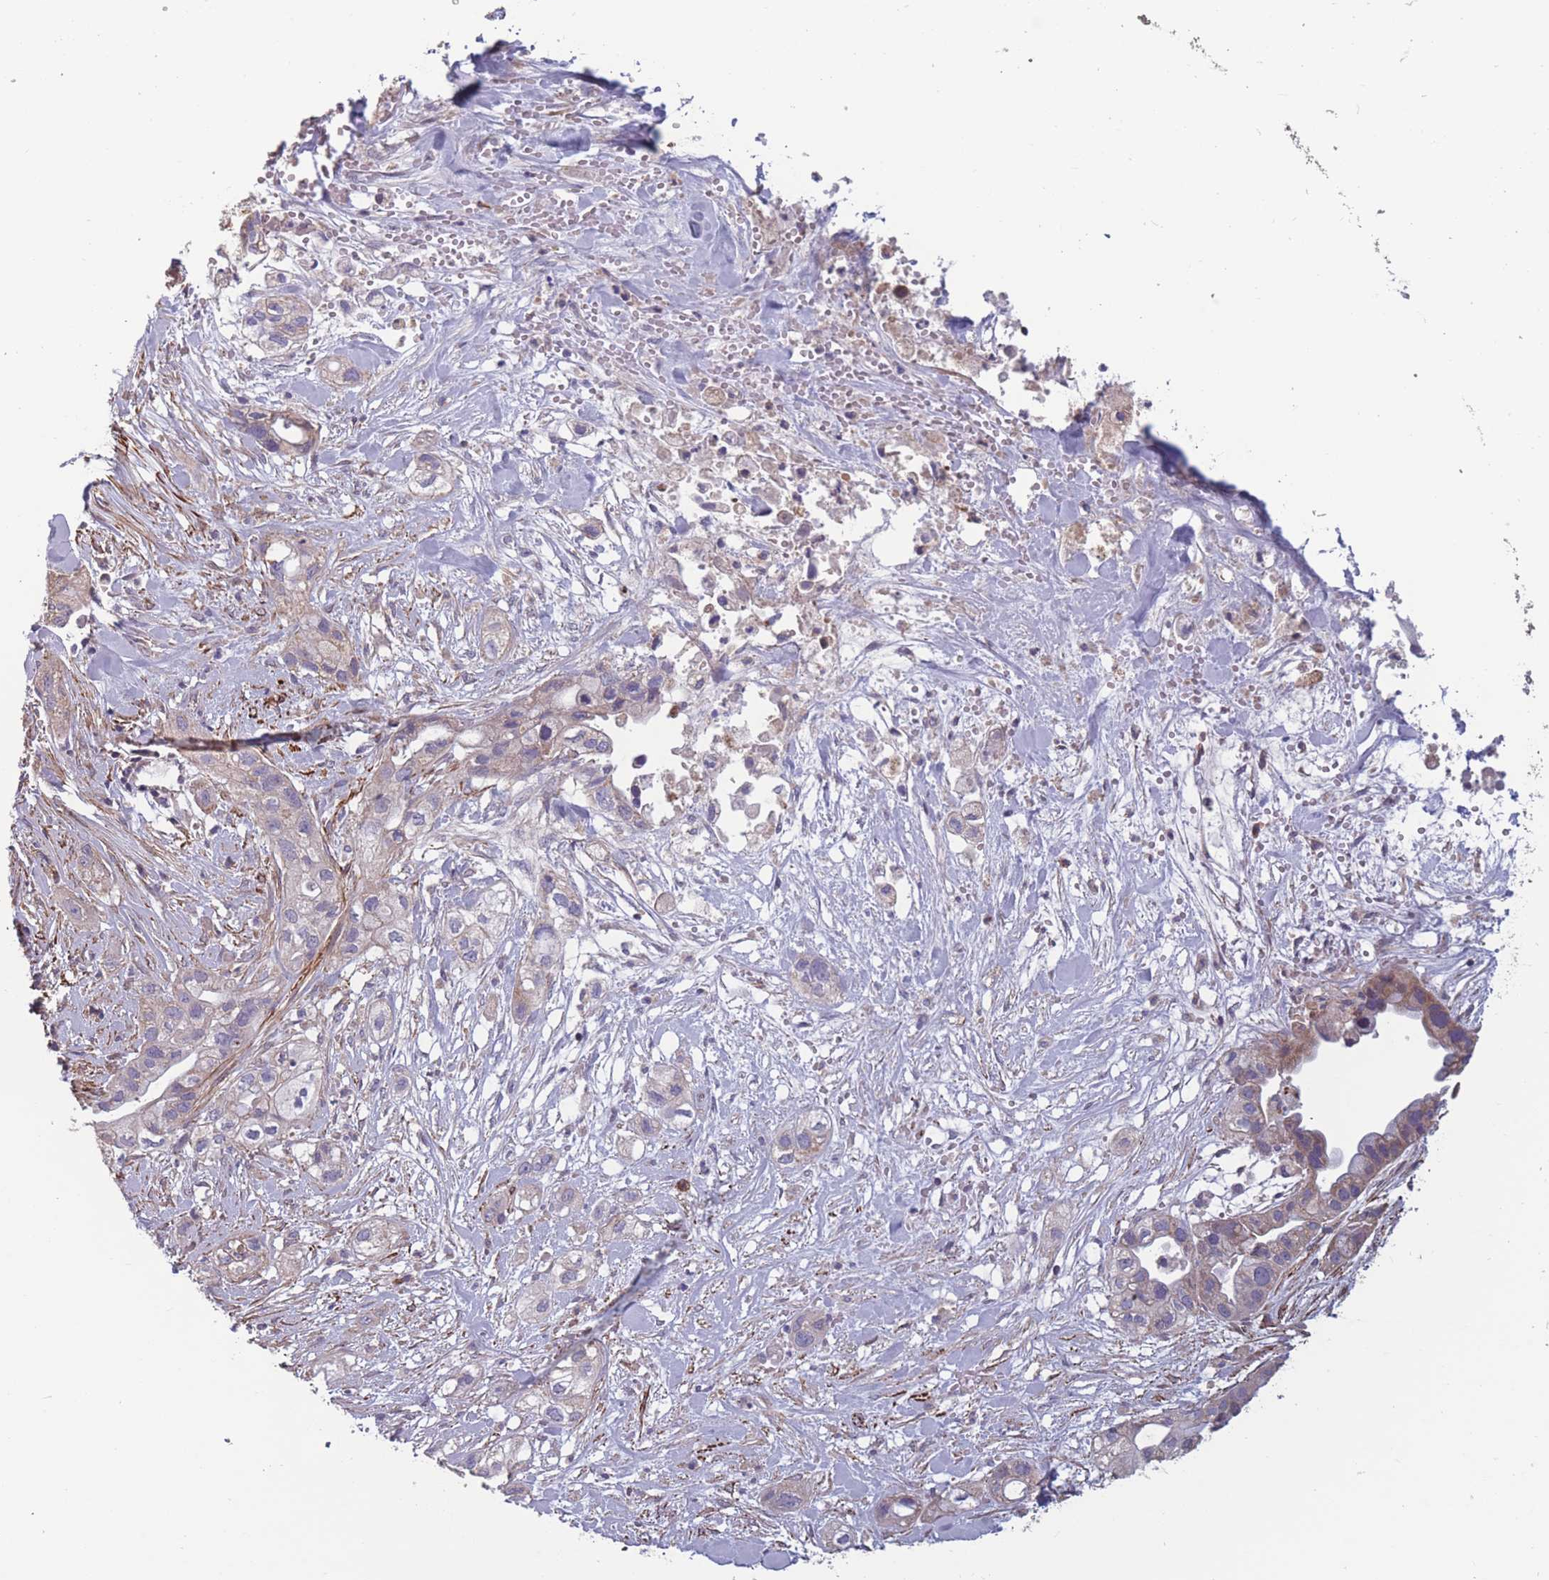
{"staining": {"intensity": "weak", "quantity": "25%-75%", "location": "cytoplasmic/membranous"}, "tissue": "pancreatic cancer", "cell_type": "Tumor cells", "image_type": "cancer", "snomed": [{"axis": "morphology", "description": "Adenocarcinoma, NOS"}, {"axis": "topography", "description": "Pancreas"}], "caption": "This photomicrograph exhibits immunohistochemistry (IHC) staining of human pancreatic cancer (adenocarcinoma), with low weak cytoplasmic/membranous staining in about 25%-75% of tumor cells.", "gene": "TOMM40L", "patient": {"sex": "male", "age": 44}}